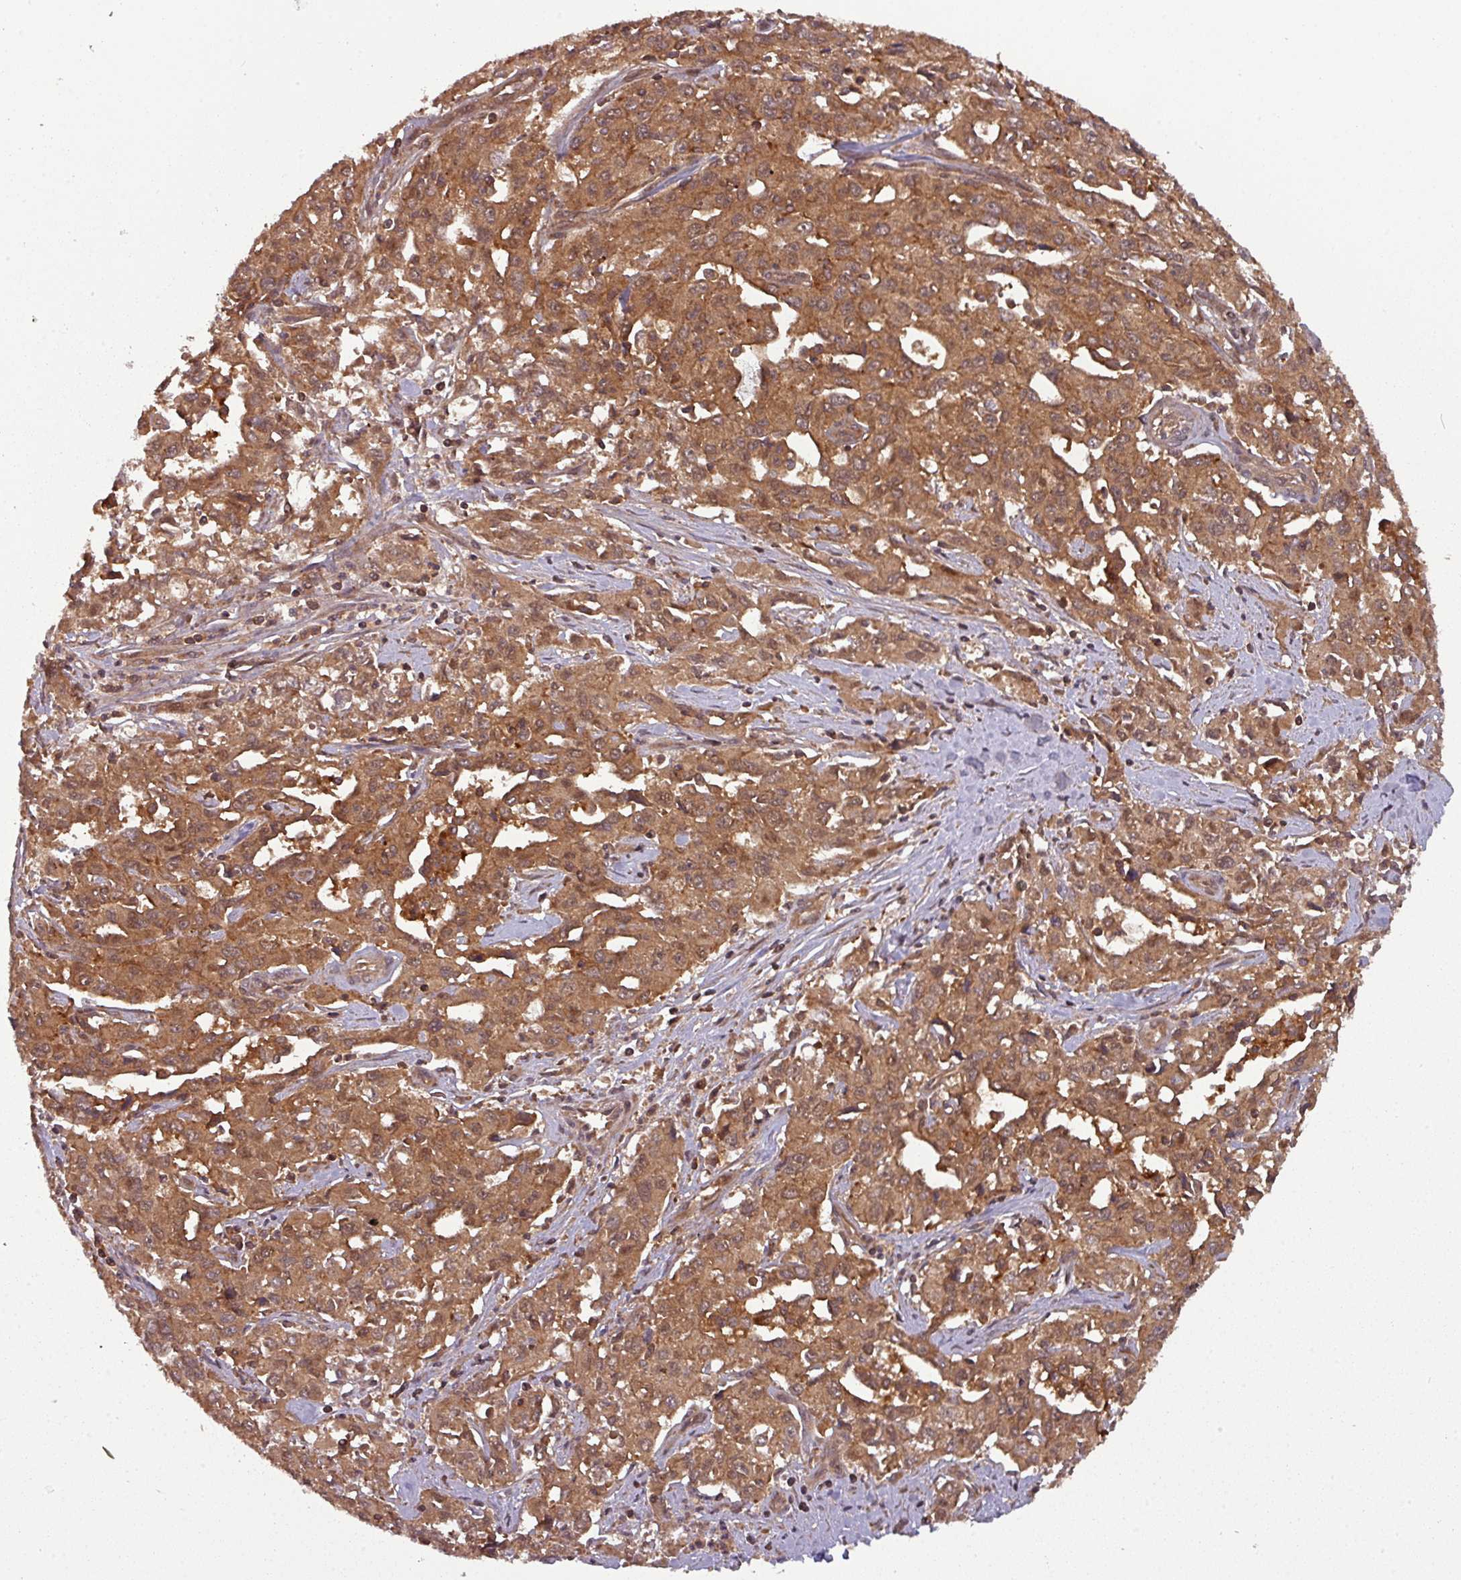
{"staining": {"intensity": "strong", "quantity": ">75%", "location": "cytoplasmic/membranous,nuclear"}, "tissue": "liver cancer", "cell_type": "Tumor cells", "image_type": "cancer", "snomed": [{"axis": "morphology", "description": "Carcinoma, Hepatocellular, NOS"}, {"axis": "topography", "description": "Liver"}], "caption": "Immunohistochemistry image of neoplastic tissue: human hepatocellular carcinoma (liver) stained using IHC exhibits high levels of strong protein expression localized specifically in the cytoplasmic/membranous and nuclear of tumor cells, appearing as a cytoplasmic/membranous and nuclear brown color.", "gene": "GSKIP", "patient": {"sex": "male", "age": 63}}